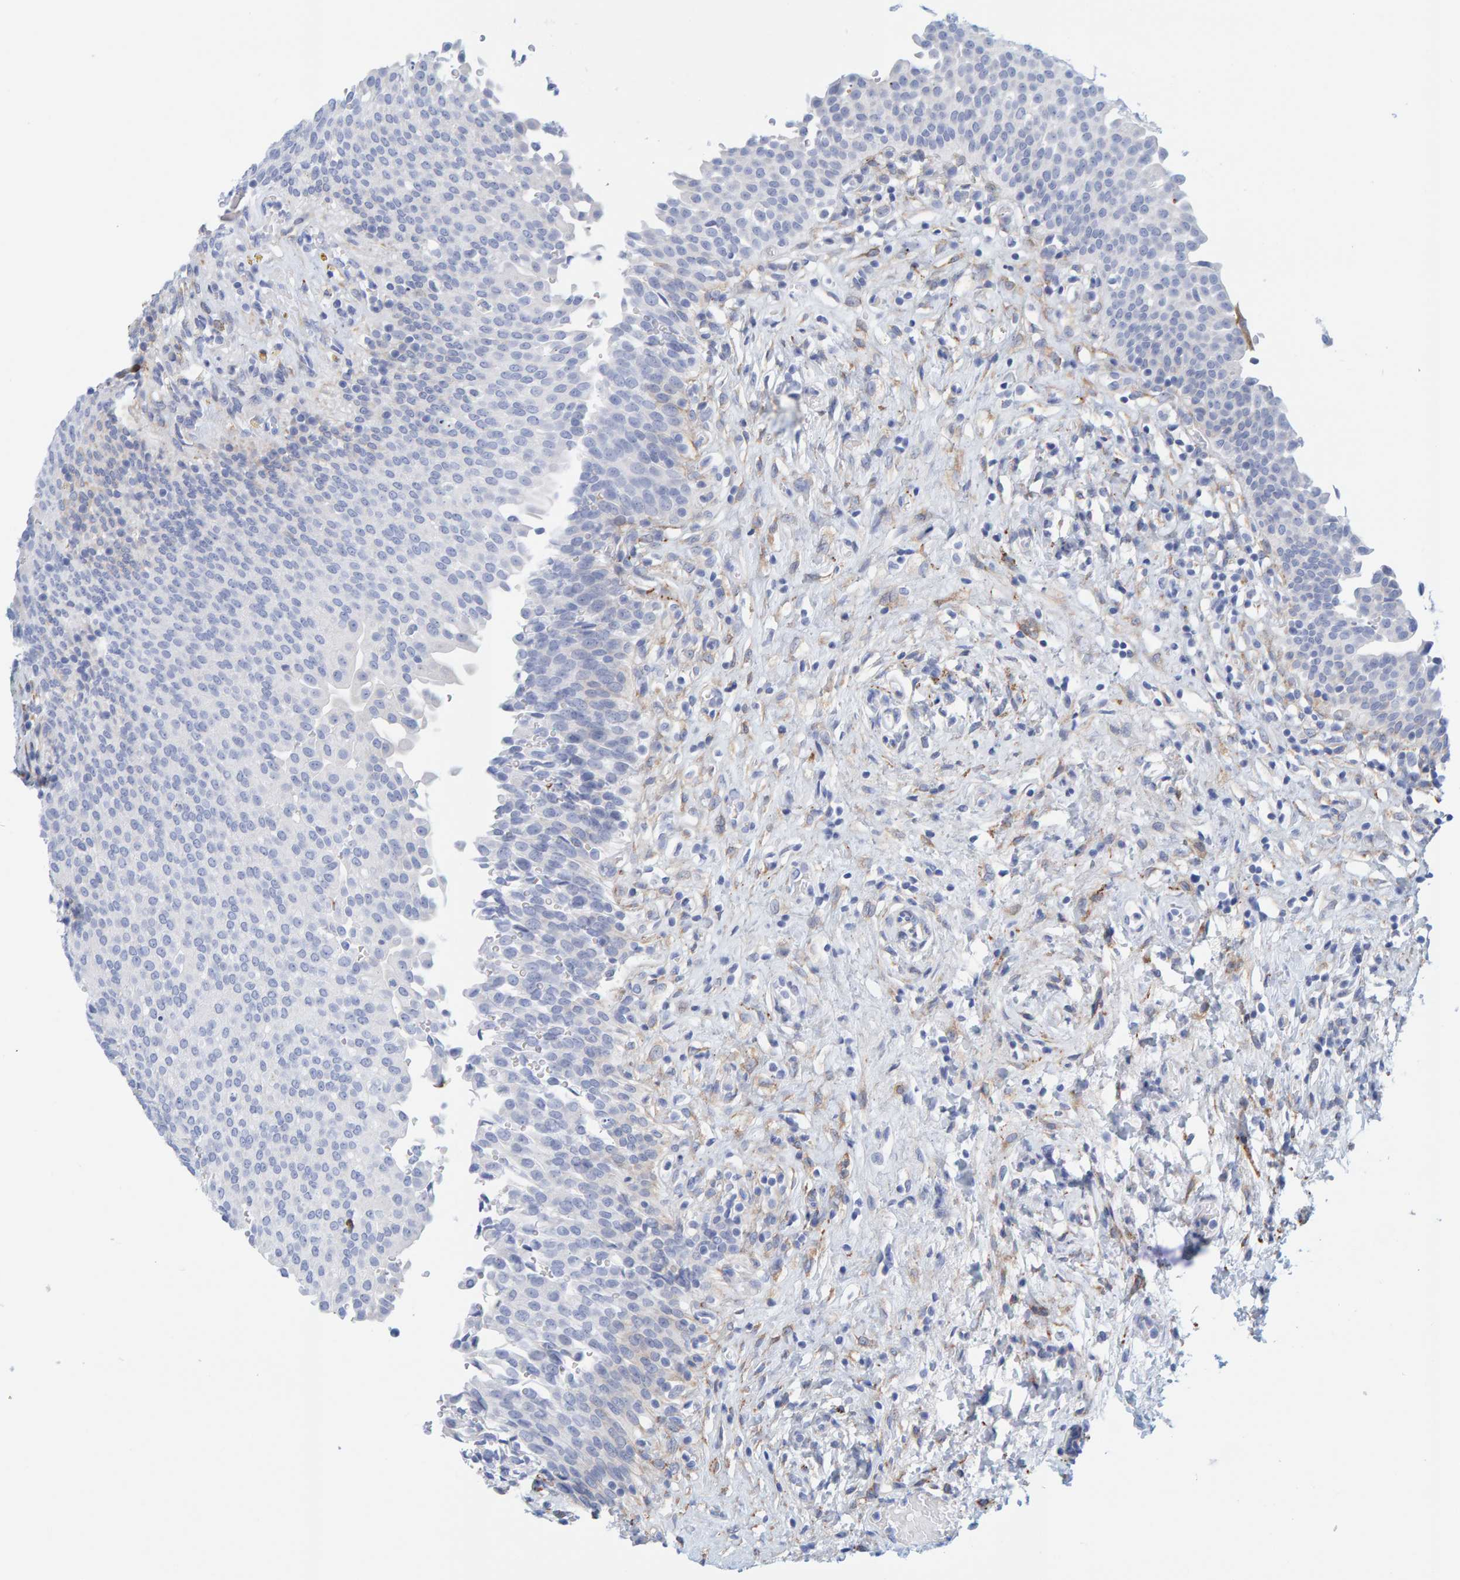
{"staining": {"intensity": "negative", "quantity": "none", "location": "none"}, "tissue": "urinary bladder", "cell_type": "Urothelial cells", "image_type": "normal", "snomed": [{"axis": "morphology", "description": "Urothelial carcinoma, High grade"}, {"axis": "topography", "description": "Urinary bladder"}], "caption": "DAB (3,3'-diaminobenzidine) immunohistochemical staining of unremarkable urinary bladder shows no significant staining in urothelial cells.", "gene": "MAP1B", "patient": {"sex": "male", "age": 46}}